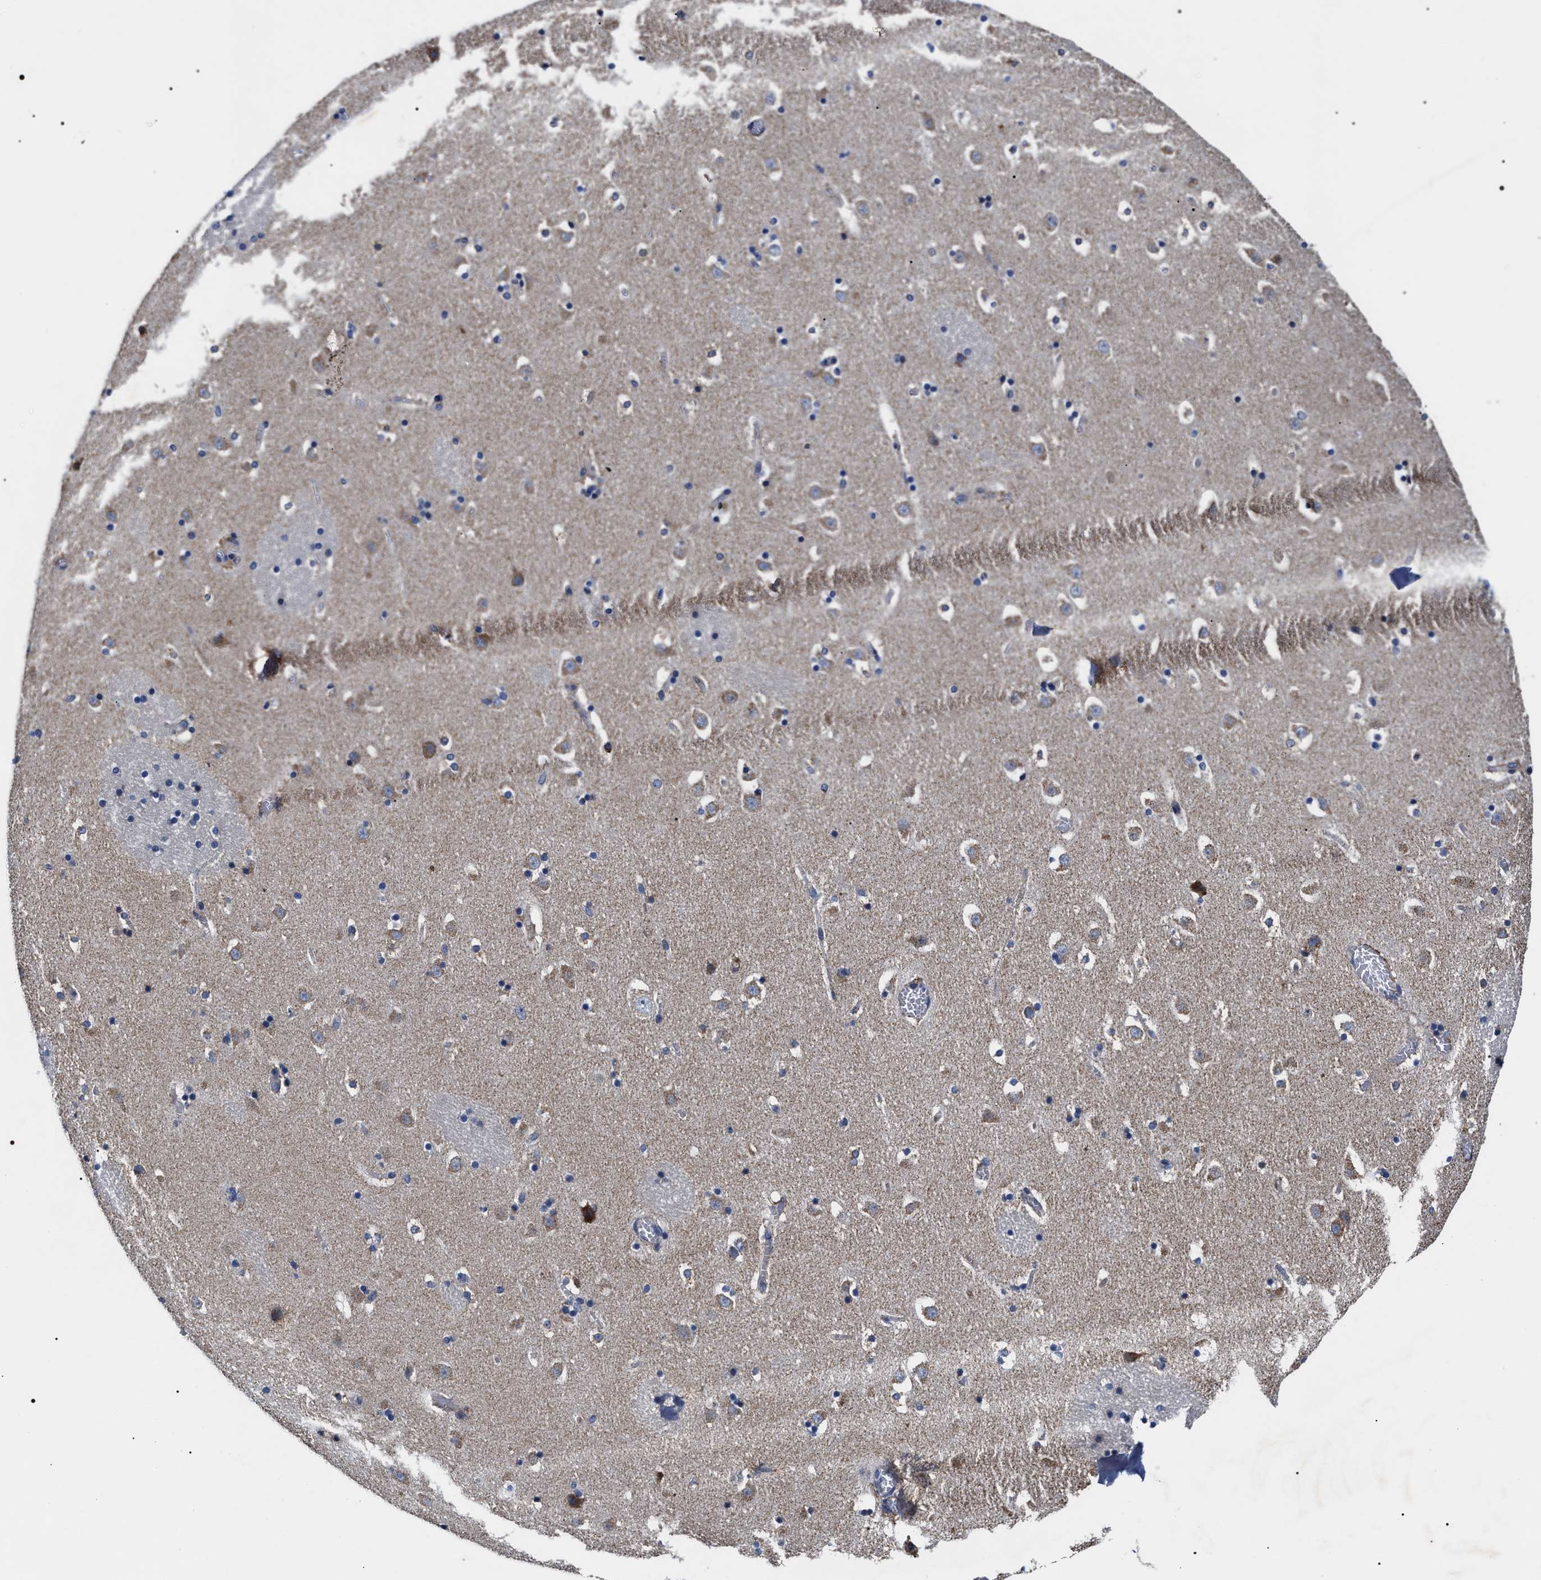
{"staining": {"intensity": "negative", "quantity": "none", "location": "none"}, "tissue": "caudate", "cell_type": "Glial cells", "image_type": "normal", "snomed": [{"axis": "morphology", "description": "Normal tissue, NOS"}, {"axis": "topography", "description": "Lateral ventricle wall"}], "caption": "DAB (3,3'-diaminobenzidine) immunohistochemical staining of normal human caudate demonstrates no significant expression in glial cells.", "gene": "MACC1", "patient": {"sex": "male", "age": 45}}